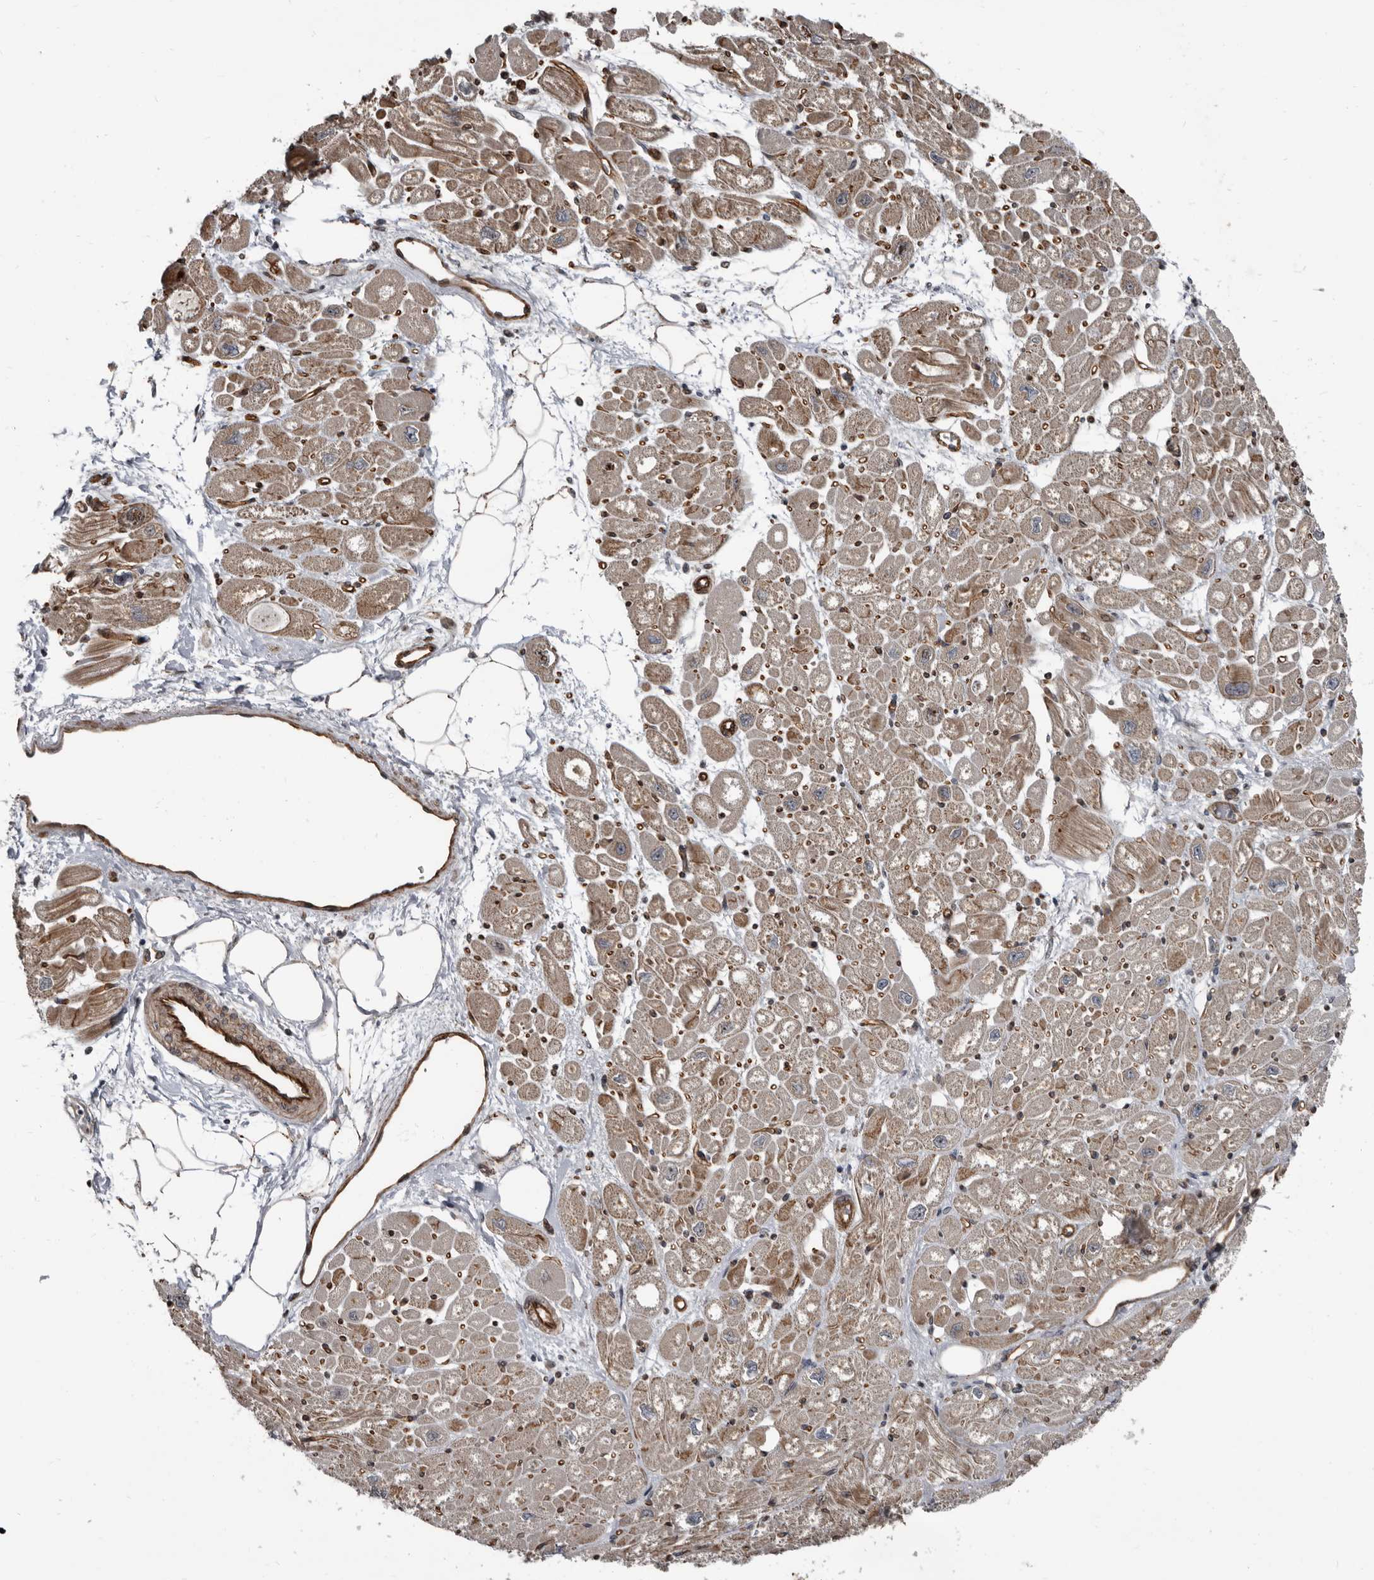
{"staining": {"intensity": "moderate", "quantity": ">75%", "location": "cytoplasmic/membranous"}, "tissue": "heart muscle", "cell_type": "Cardiomyocytes", "image_type": "normal", "snomed": [{"axis": "morphology", "description": "Normal tissue, NOS"}, {"axis": "topography", "description": "Heart"}], "caption": "DAB immunohistochemical staining of unremarkable human heart muscle demonstrates moderate cytoplasmic/membranous protein staining in approximately >75% of cardiomyocytes.", "gene": "CHD1L", "patient": {"sex": "male", "age": 50}}